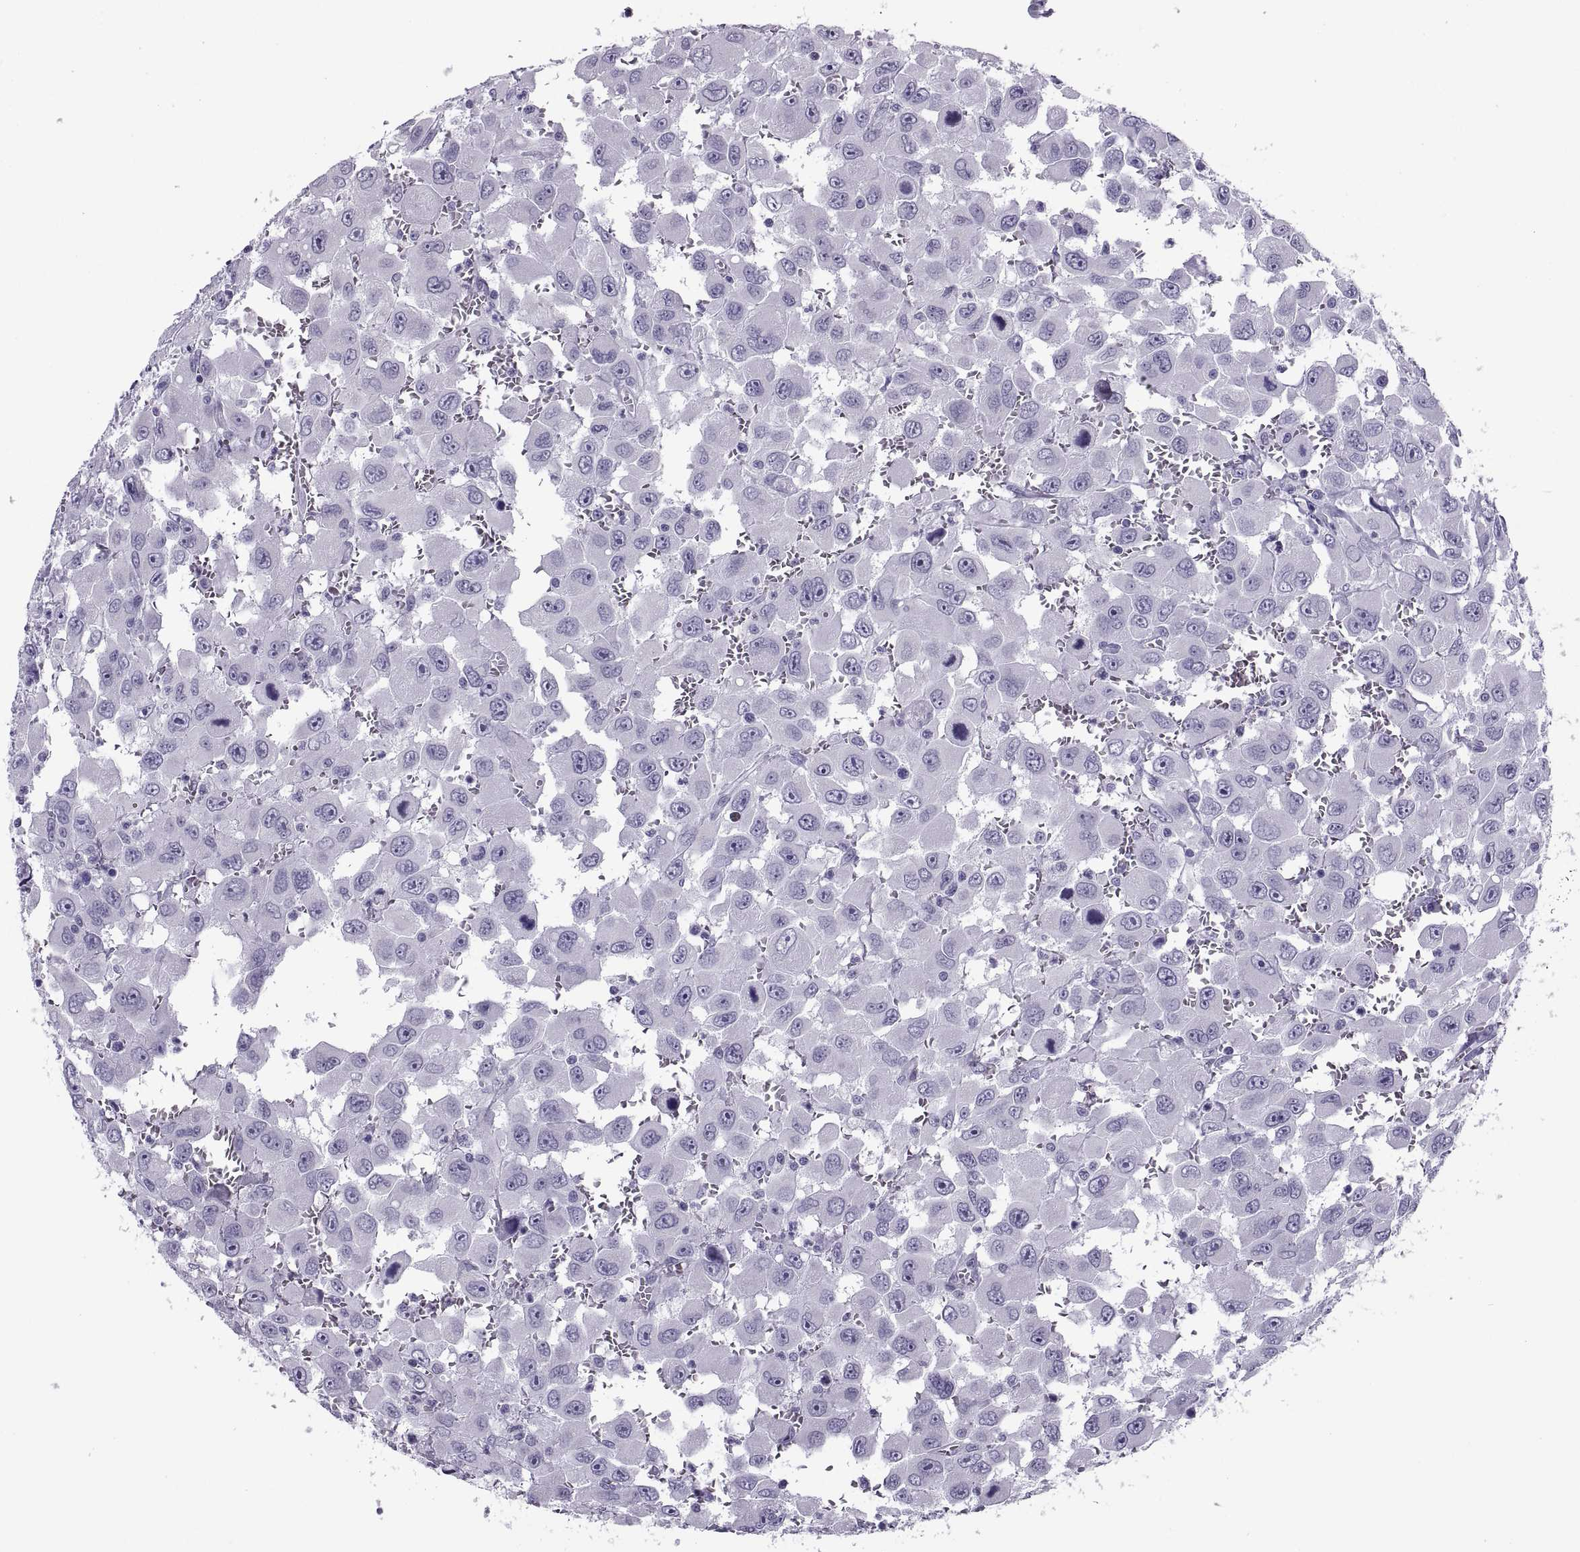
{"staining": {"intensity": "negative", "quantity": "none", "location": "none"}, "tissue": "head and neck cancer", "cell_type": "Tumor cells", "image_type": "cancer", "snomed": [{"axis": "morphology", "description": "Squamous cell carcinoma, NOS"}, {"axis": "morphology", "description": "Squamous cell carcinoma, metastatic, NOS"}, {"axis": "topography", "description": "Oral tissue"}, {"axis": "topography", "description": "Head-Neck"}], "caption": "This is an immunohistochemistry (IHC) photomicrograph of human head and neck cancer. There is no positivity in tumor cells.", "gene": "RLBP1", "patient": {"sex": "female", "age": 85}}